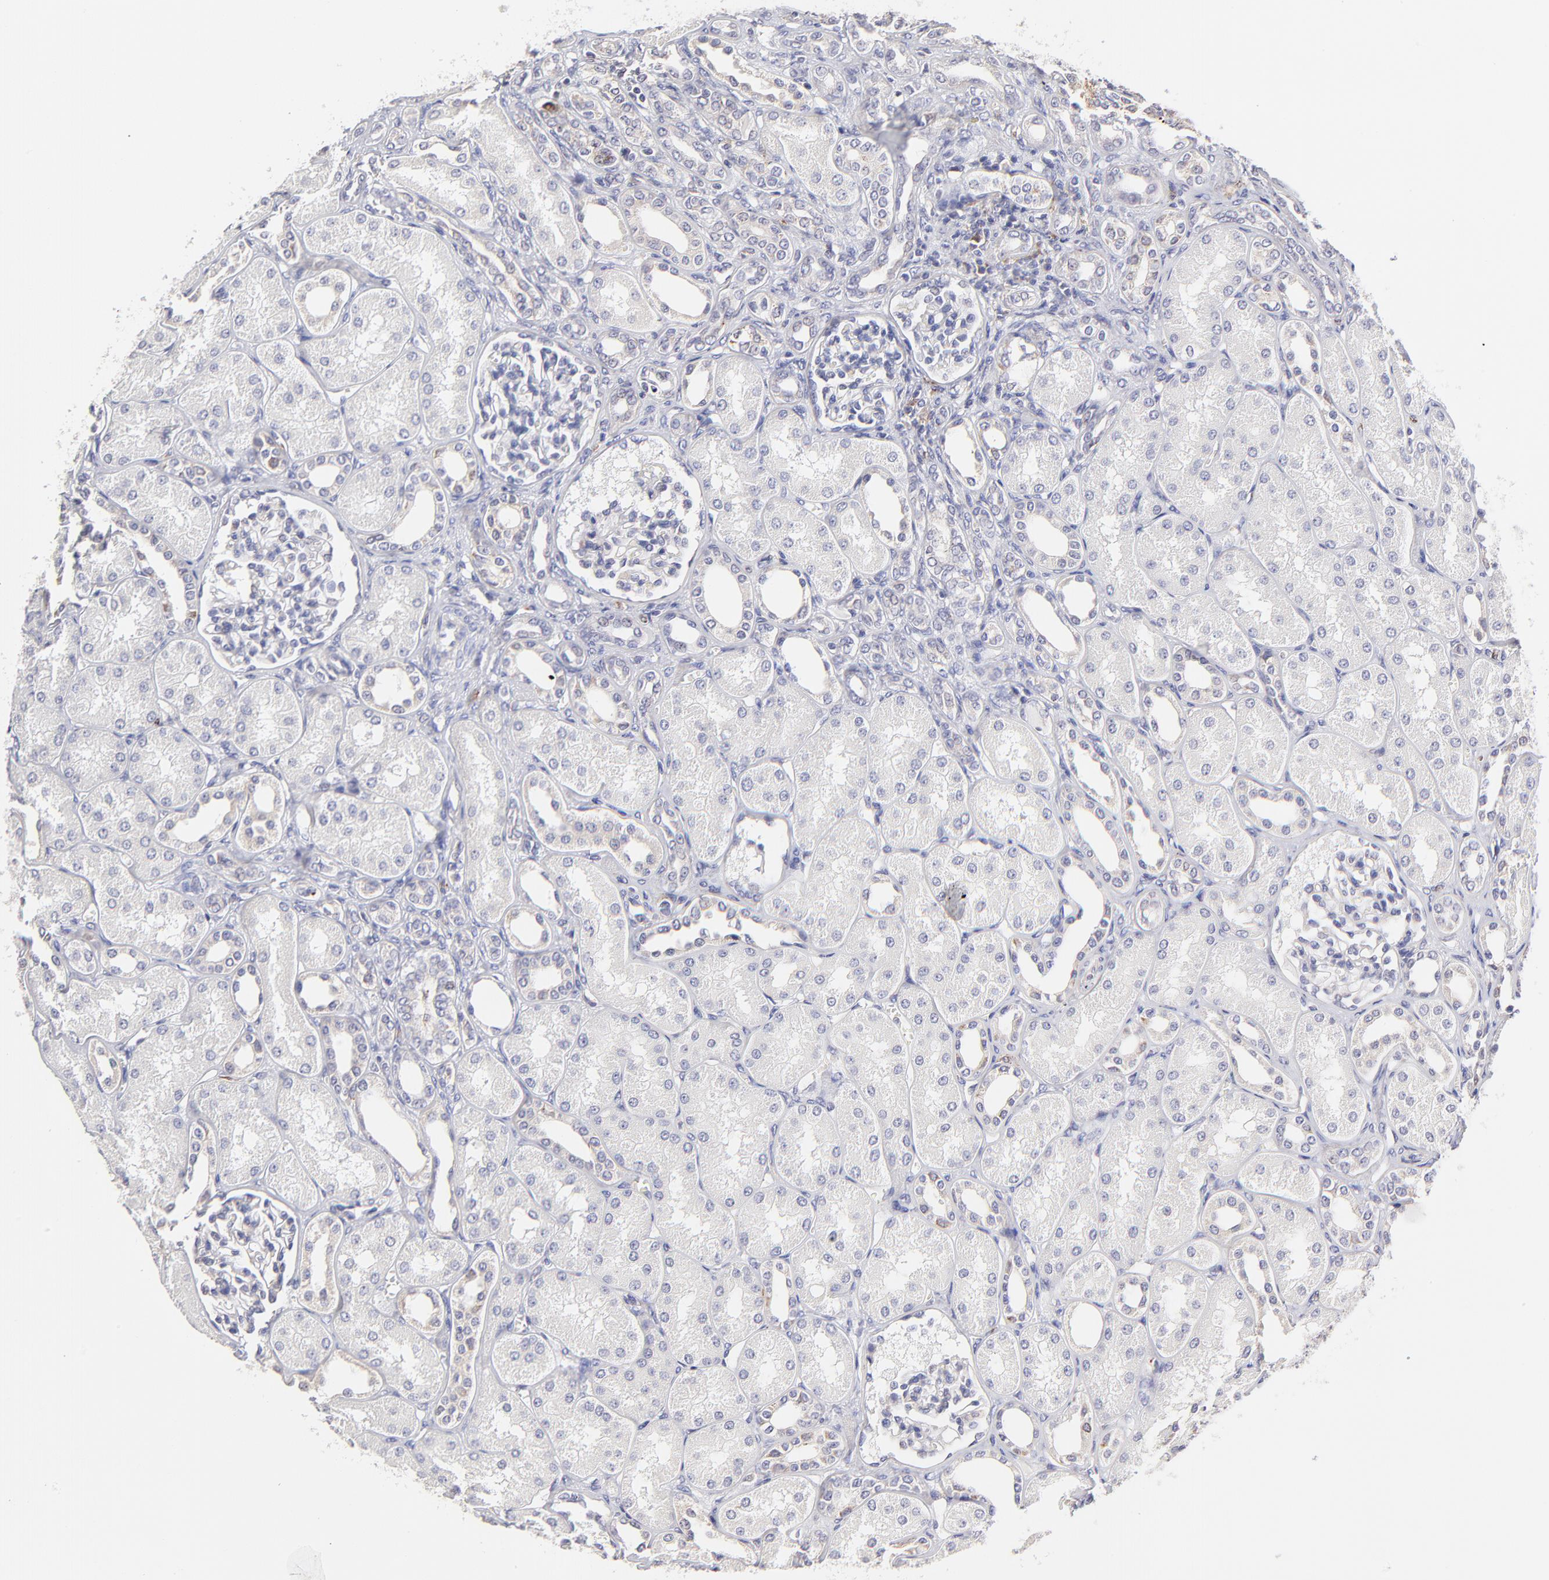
{"staining": {"intensity": "negative", "quantity": "none", "location": "none"}, "tissue": "kidney", "cell_type": "Cells in glomeruli", "image_type": "normal", "snomed": [{"axis": "morphology", "description": "Normal tissue, NOS"}, {"axis": "topography", "description": "Kidney"}], "caption": "The micrograph demonstrates no significant staining in cells in glomeruli of kidney. The staining is performed using DAB (3,3'-diaminobenzidine) brown chromogen with nuclei counter-stained in using hematoxylin.", "gene": "GCSAM", "patient": {"sex": "male", "age": 7}}